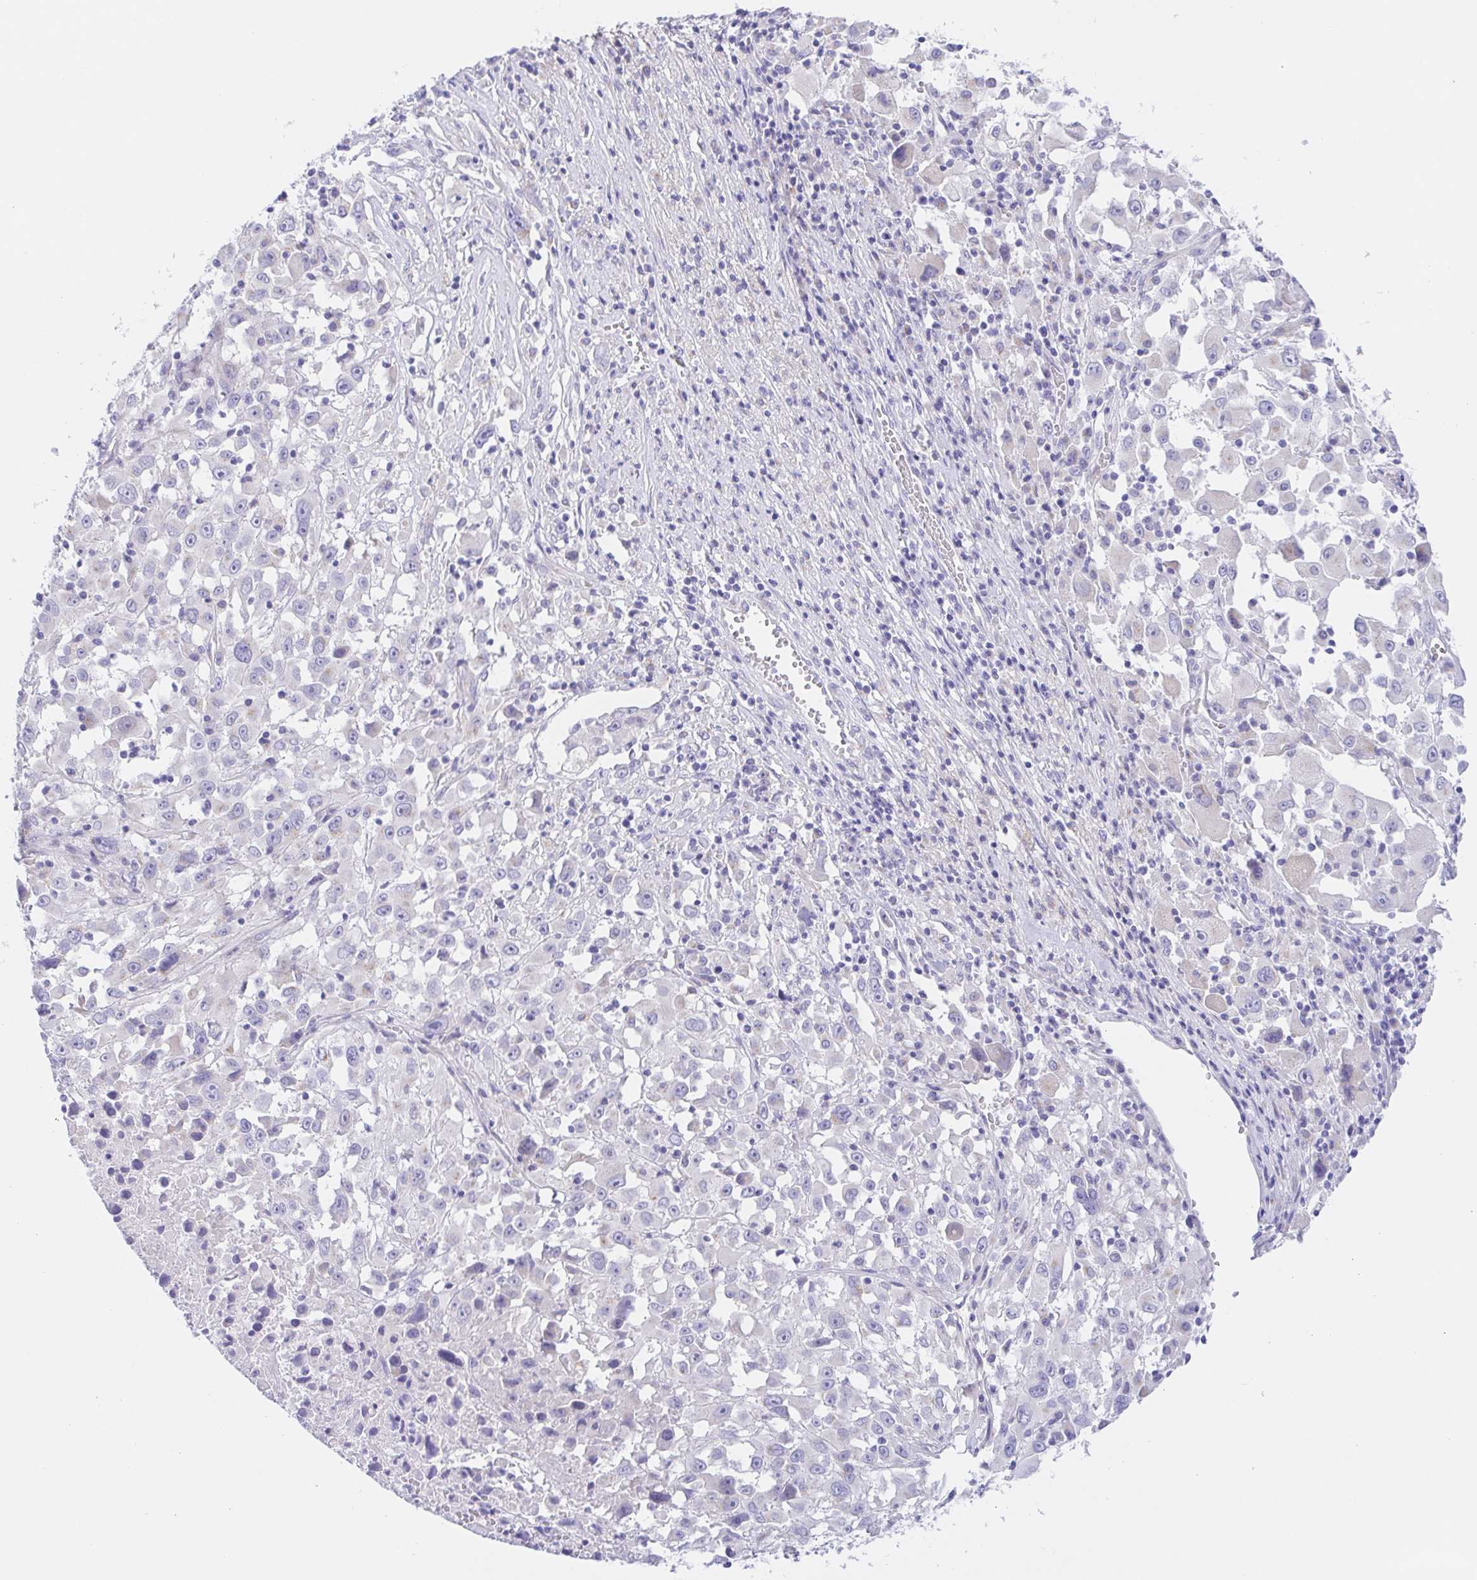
{"staining": {"intensity": "negative", "quantity": "none", "location": "none"}, "tissue": "melanoma", "cell_type": "Tumor cells", "image_type": "cancer", "snomed": [{"axis": "morphology", "description": "Malignant melanoma, Metastatic site"}, {"axis": "topography", "description": "Soft tissue"}], "caption": "A photomicrograph of human melanoma is negative for staining in tumor cells.", "gene": "SCG3", "patient": {"sex": "male", "age": 50}}